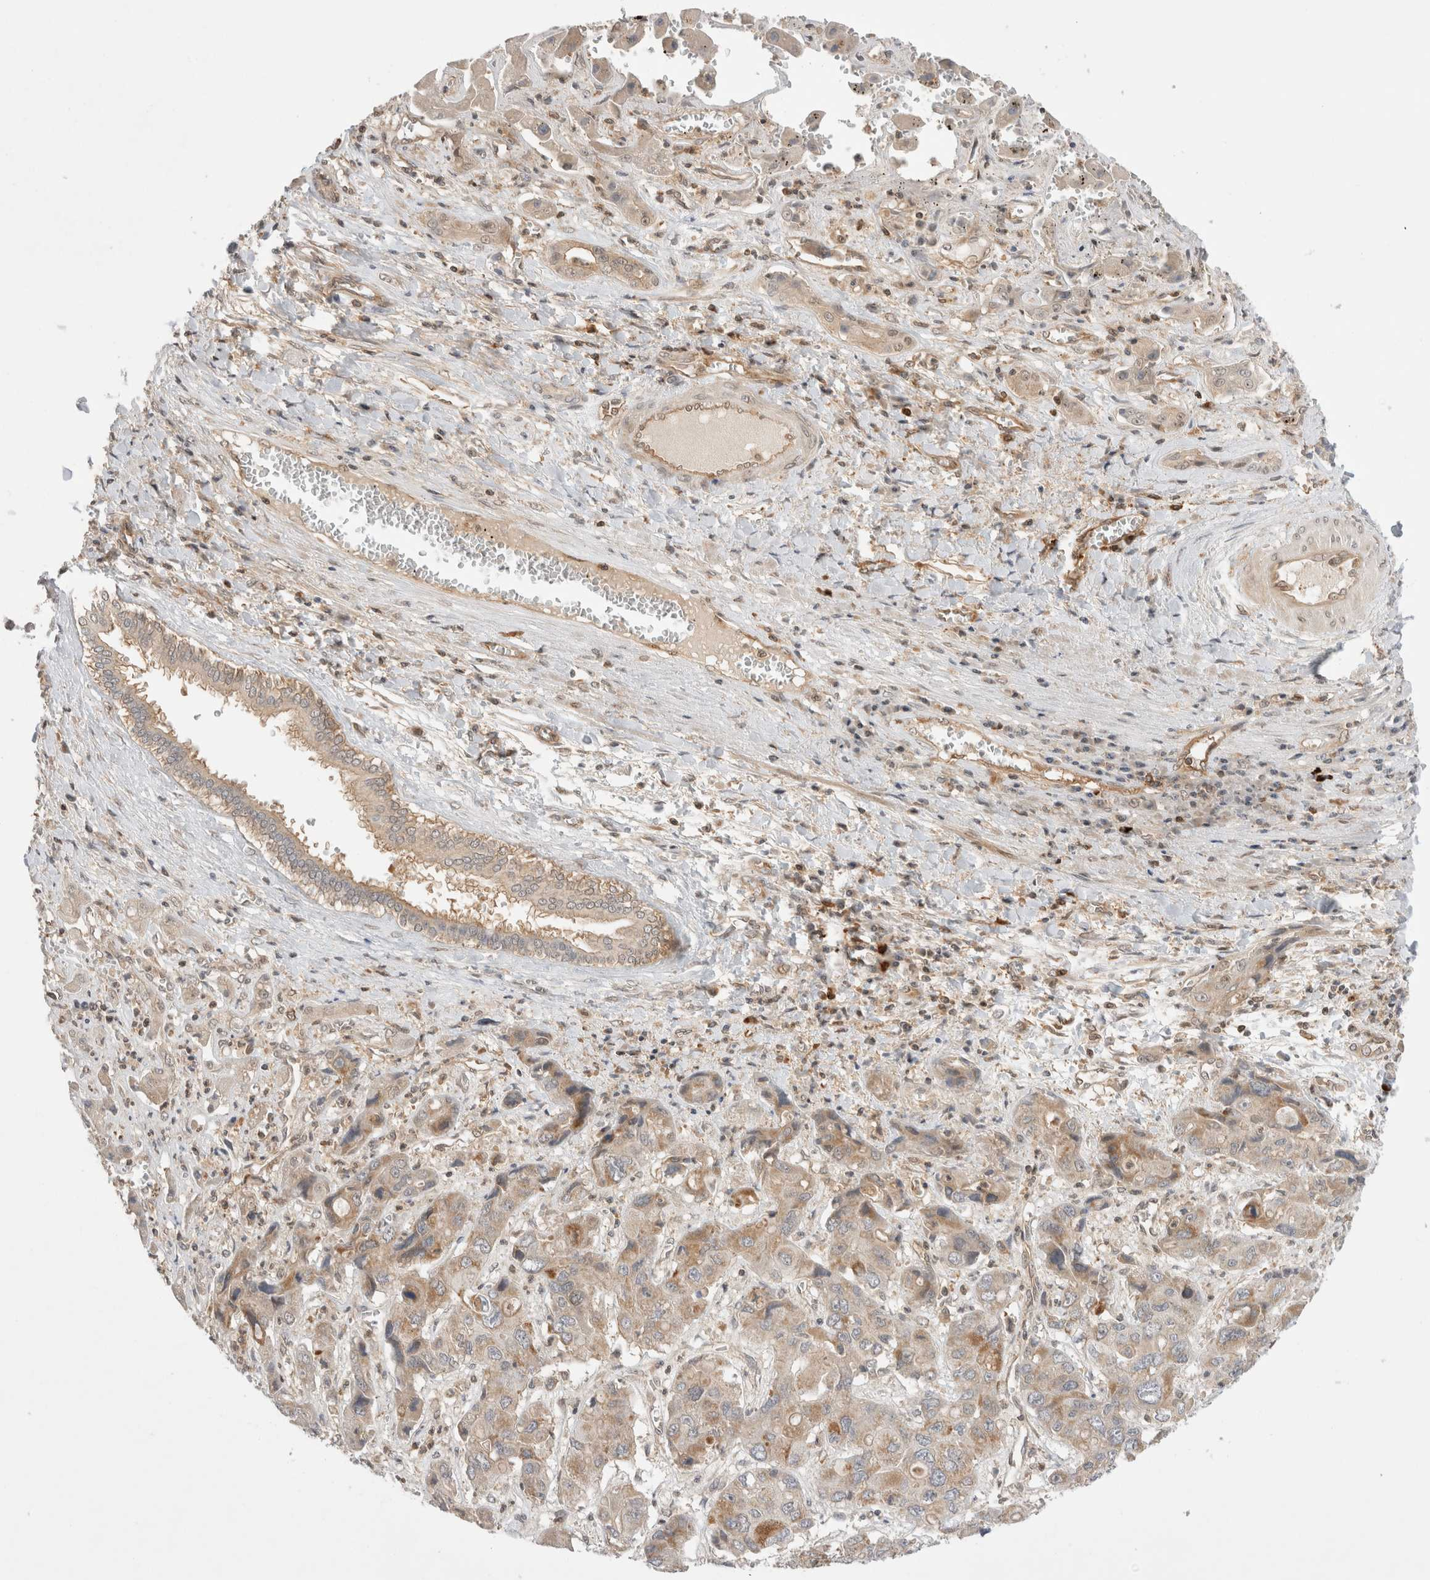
{"staining": {"intensity": "moderate", "quantity": "<25%", "location": "cytoplasmic/membranous"}, "tissue": "liver cancer", "cell_type": "Tumor cells", "image_type": "cancer", "snomed": [{"axis": "morphology", "description": "Cholangiocarcinoma"}, {"axis": "topography", "description": "Liver"}], "caption": "This is an image of IHC staining of cholangiocarcinoma (liver), which shows moderate staining in the cytoplasmic/membranous of tumor cells.", "gene": "NFKB1", "patient": {"sex": "male", "age": 67}}